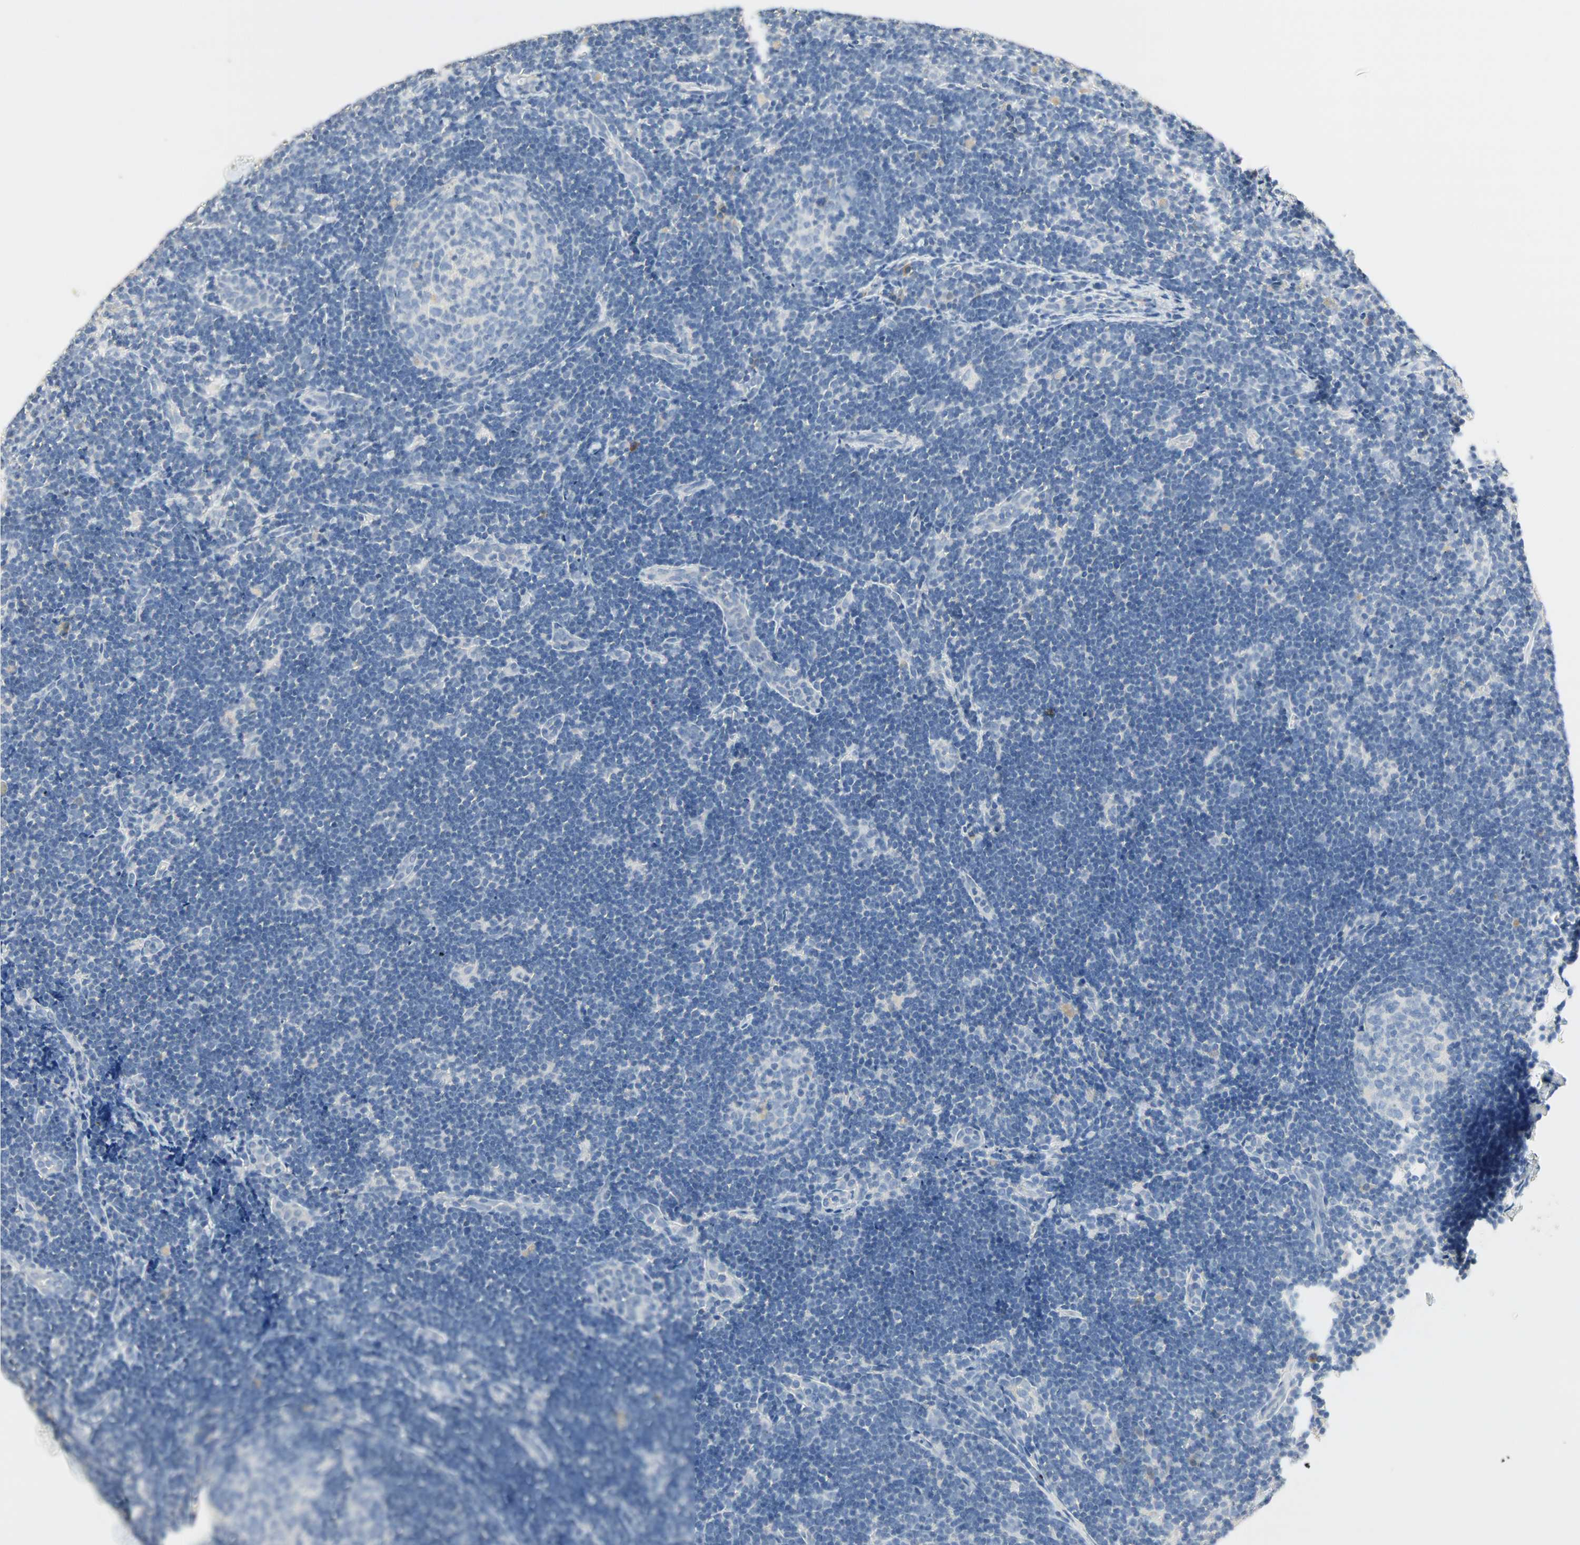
{"staining": {"intensity": "negative", "quantity": "none", "location": "none"}, "tissue": "lymph node", "cell_type": "Germinal center cells", "image_type": "normal", "snomed": [{"axis": "morphology", "description": "Normal tissue, NOS"}, {"axis": "topography", "description": "Lymph node"}], "caption": "Immunohistochemistry photomicrograph of unremarkable lymph node stained for a protein (brown), which displays no staining in germinal center cells.", "gene": "NECTIN4", "patient": {"sex": "female", "age": 14}}